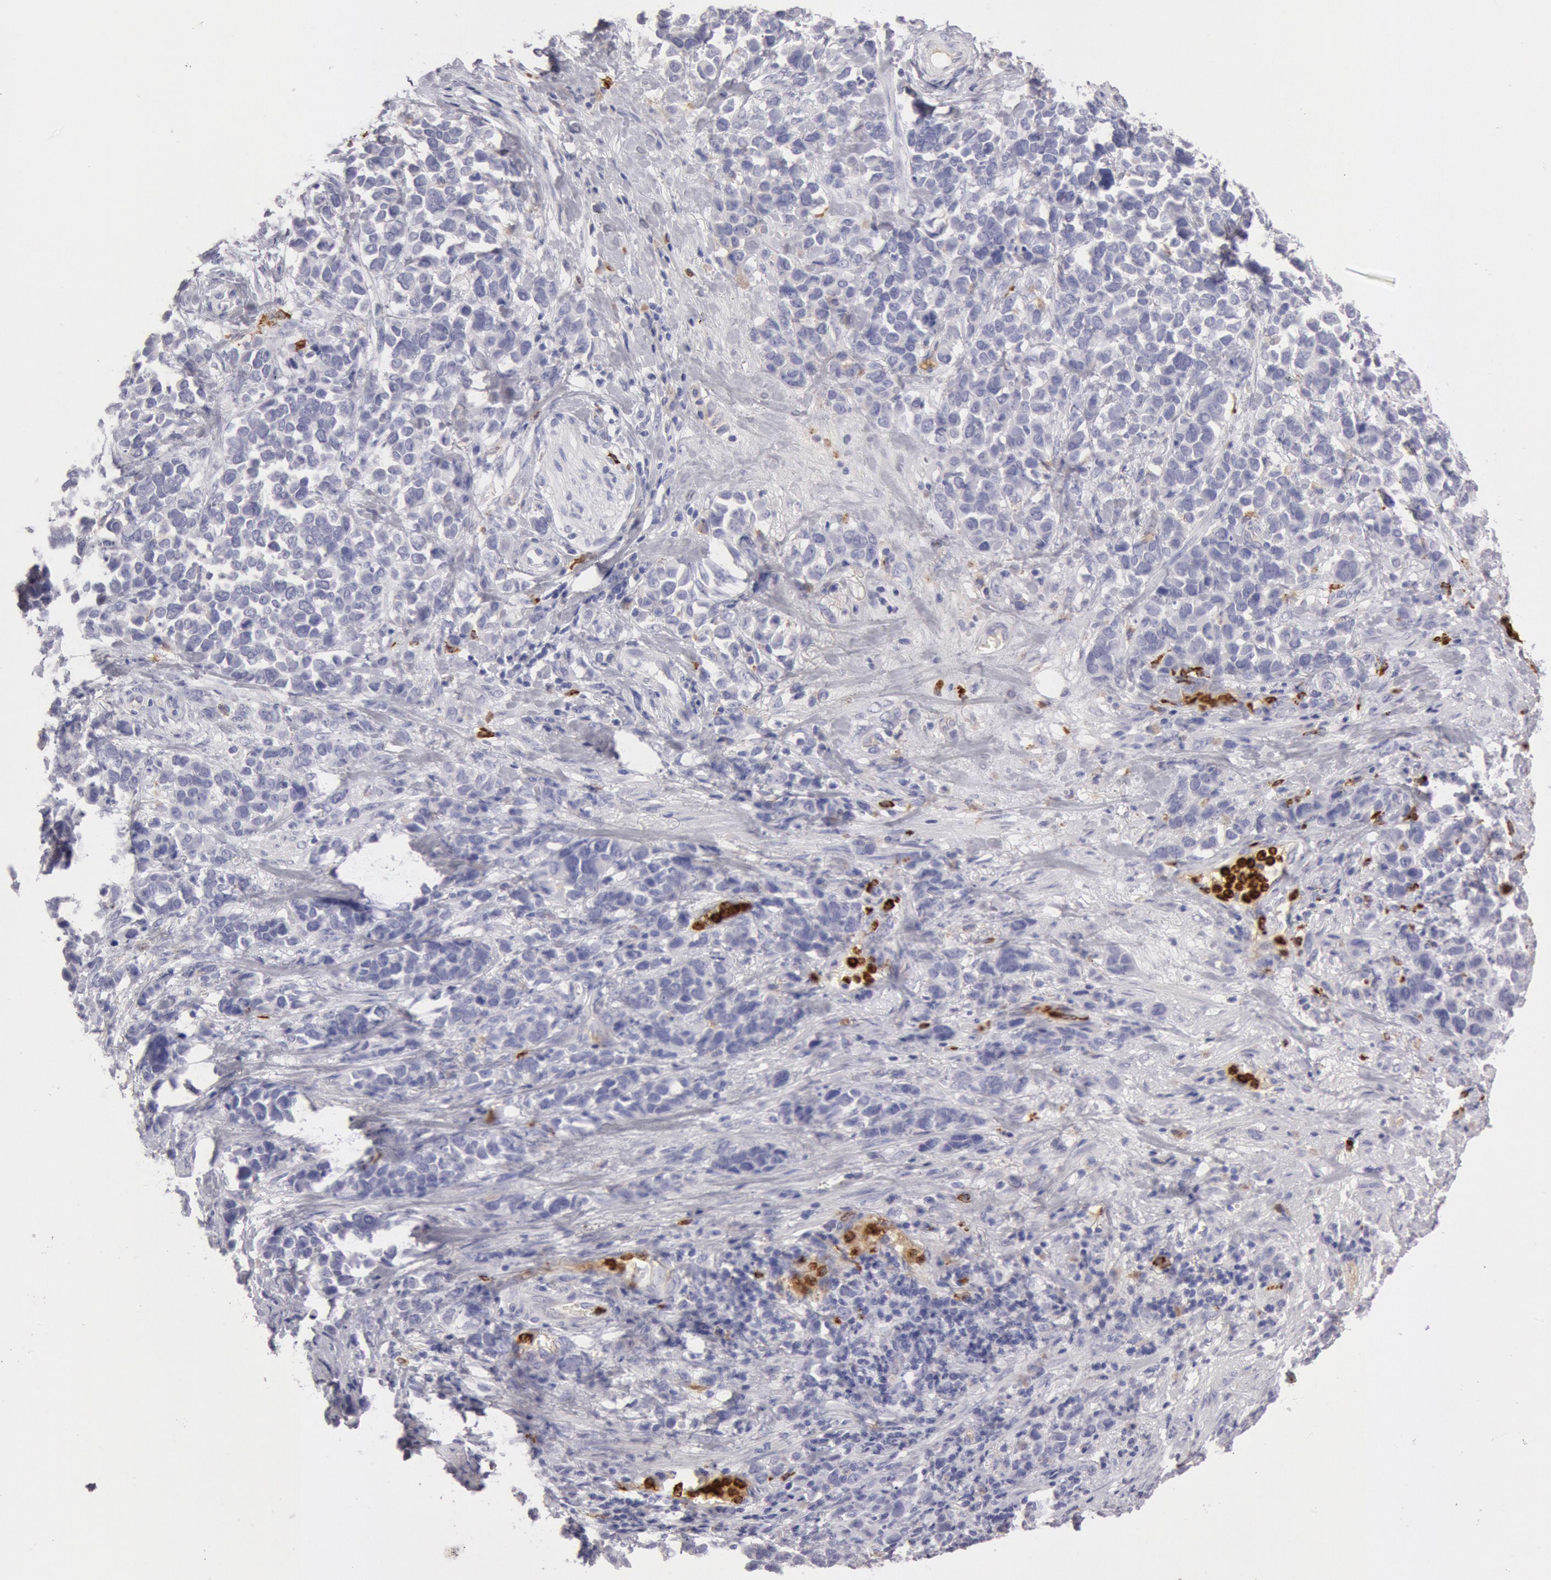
{"staining": {"intensity": "negative", "quantity": "none", "location": "none"}, "tissue": "stomach cancer", "cell_type": "Tumor cells", "image_type": "cancer", "snomed": [{"axis": "morphology", "description": "Adenocarcinoma, NOS"}, {"axis": "topography", "description": "Stomach, upper"}], "caption": "Immunohistochemistry image of stomach cancer (adenocarcinoma) stained for a protein (brown), which reveals no staining in tumor cells. Nuclei are stained in blue.", "gene": "FCN1", "patient": {"sex": "male", "age": 71}}